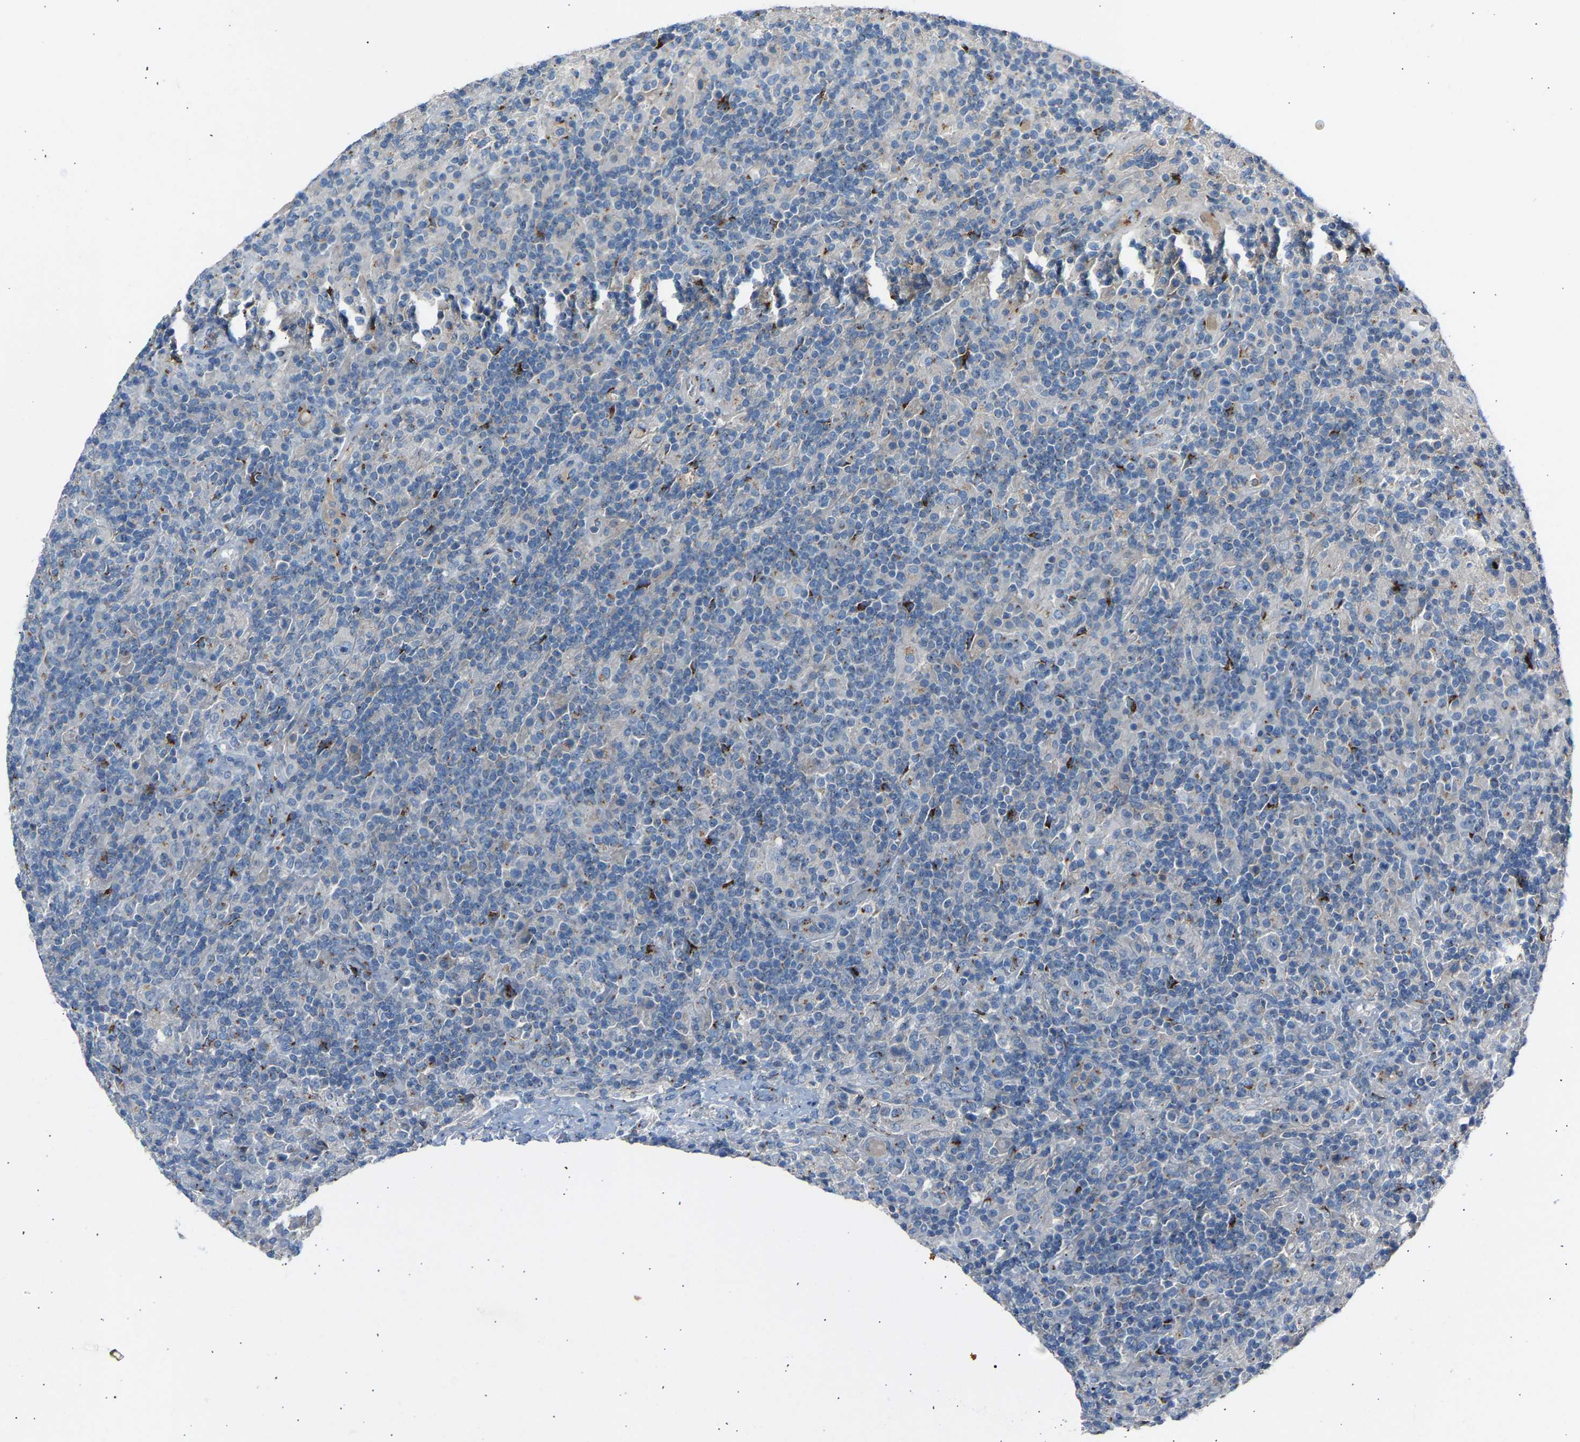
{"staining": {"intensity": "negative", "quantity": "none", "location": "none"}, "tissue": "lymphoma", "cell_type": "Tumor cells", "image_type": "cancer", "snomed": [{"axis": "morphology", "description": "Hodgkin's disease, NOS"}, {"axis": "topography", "description": "Lymph node"}], "caption": "IHC photomicrograph of neoplastic tissue: lymphoma stained with DAB (3,3'-diaminobenzidine) reveals no significant protein positivity in tumor cells. (Immunohistochemistry, brightfield microscopy, high magnification).", "gene": "CYREN", "patient": {"sex": "male", "age": 70}}